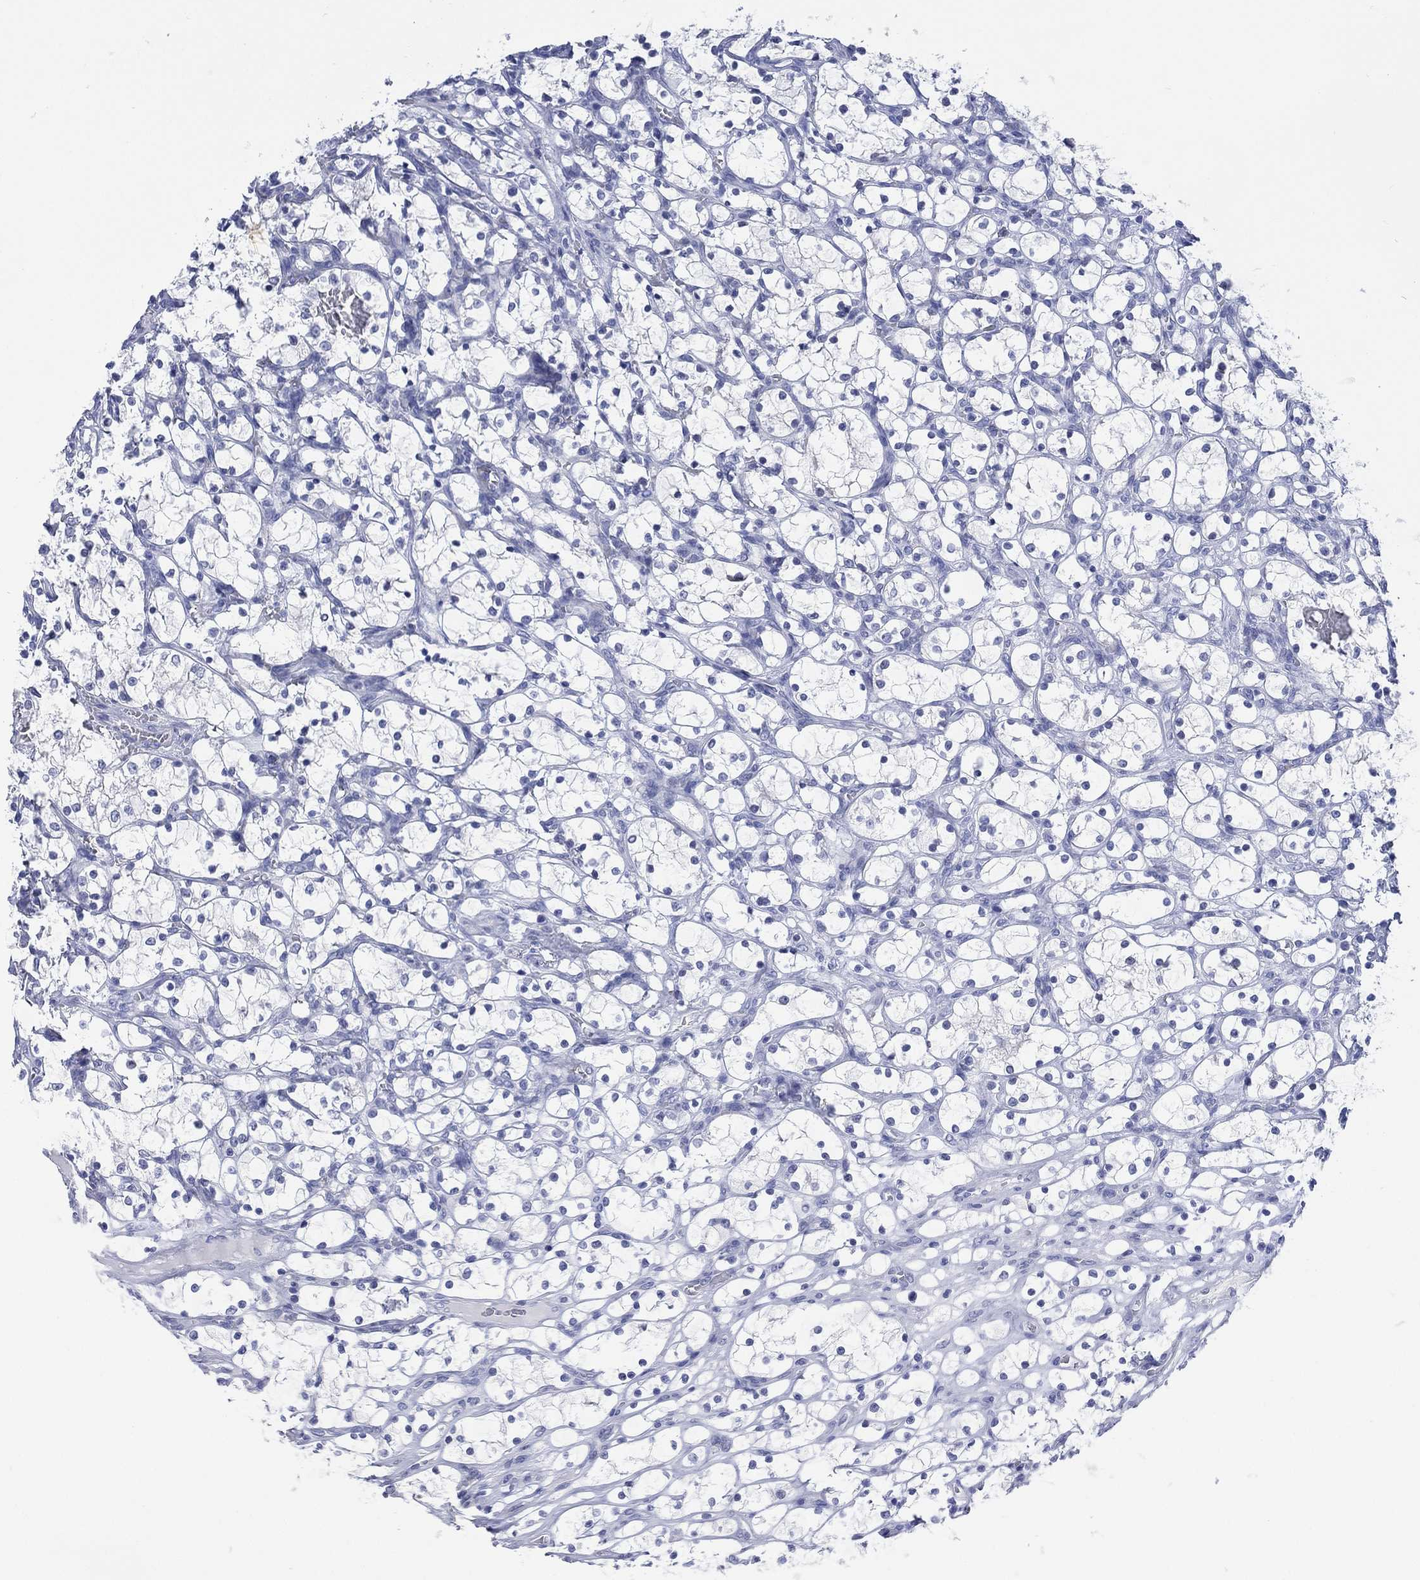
{"staining": {"intensity": "negative", "quantity": "none", "location": "none"}, "tissue": "renal cancer", "cell_type": "Tumor cells", "image_type": "cancer", "snomed": [{"axis": "morphology", "description": "Adenocarcinoma, NOS"}, {"axis": "topography", "description": "Kidney"}], "caption": "Protein analysis of adenocarcinoma (renal) exhibits no significant staining in tumor cells. (DAB (3,3'-diaminobenzidine) immunohistochemistry (IHC) with hematoxylin counter stain).", "gene": "TMEM247", "patient": {"sex": "female", "age": 69}}